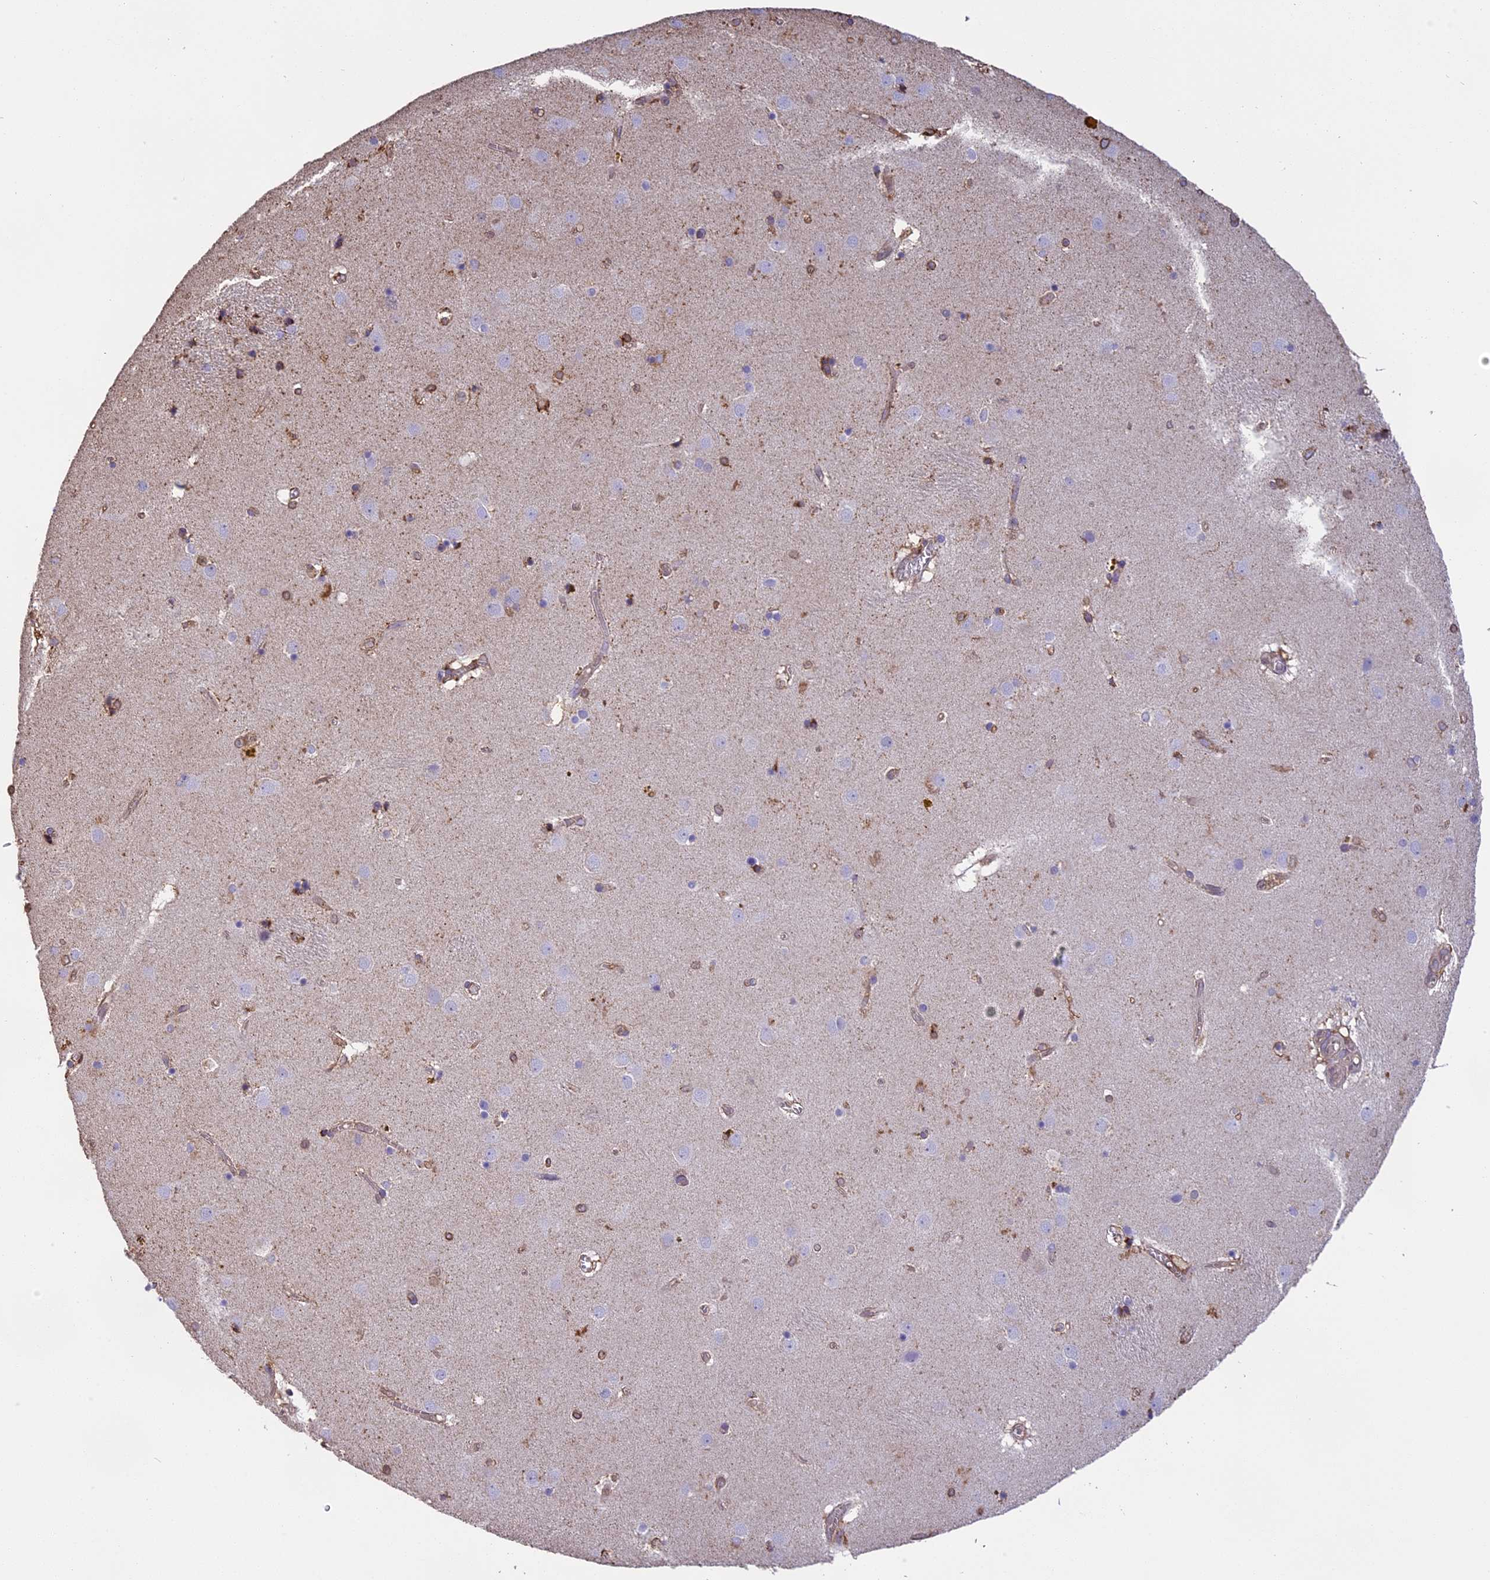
{"staining": {"intensity": "moderate", "quantity": "<25%", "location": "cytoplasmic/membranous"}, "tissue": "caudate", "cell_type": "Glial cells", "image_type": "normal", "snomed": [{"axis": "morphology", "description": "Normal tissue, NOS"}, {"axis": "topography", "description": "Lateral ventricle wall"}], "caption": "DAB immunohistochemical staining of benign human caudate reveals moderate cytoplasmic/membranous protein staining in about <25% of glial cells. (brown staining indicates protein expression, while blue staining denotes nuclei).", "gene": "TMEM255B", "patient": {"sex": "male", "age": 70}}